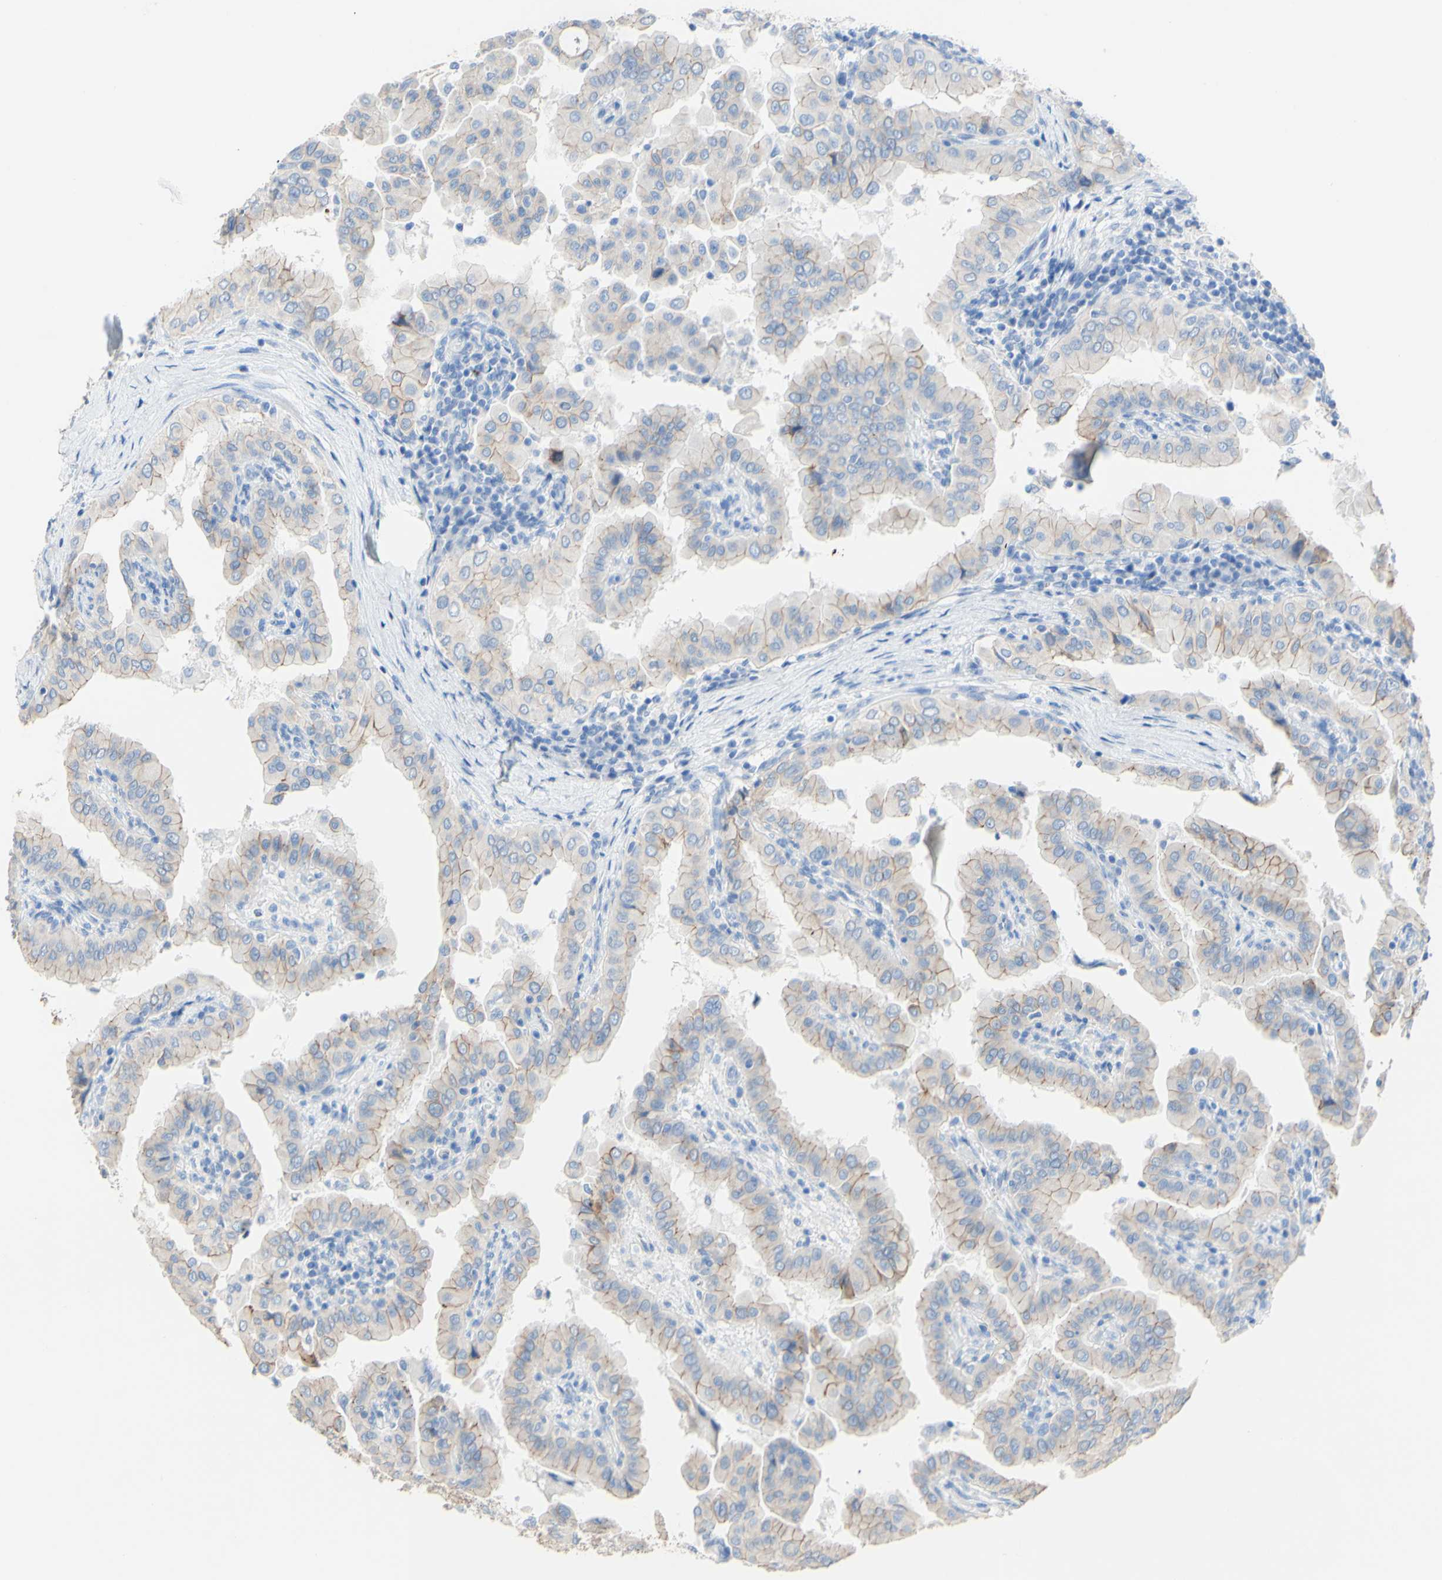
{"staining": {"intensity": "moderate", "quantity": "<25%", "location": "cytoplasmic/membranous"}, "tissue": "thyroid cancer", "cell_type": "Tumor cells", "image_type": "cancer", "snomed": [{"axis": "morphology", "description": "Papillary adenocarcinoma, NOS"}, {"axis": "topography", "description": "Thyroid gland"}], "caption": "Protein positivity by immunohistochemistry exhibits moderate cytoplasmic/membranous positivity in about <25% of tumor cells in papillary adenocarcinoma (thyroid). The staining was performed using DAB (3,3'-diaminobenzidine) to visualize the protein expression in brown, while the nuclei were stained in blue with hematoxylin (Magnification: 20x).", "gene": "DSC2", "patient": {"sex": "male", "age": 33}}